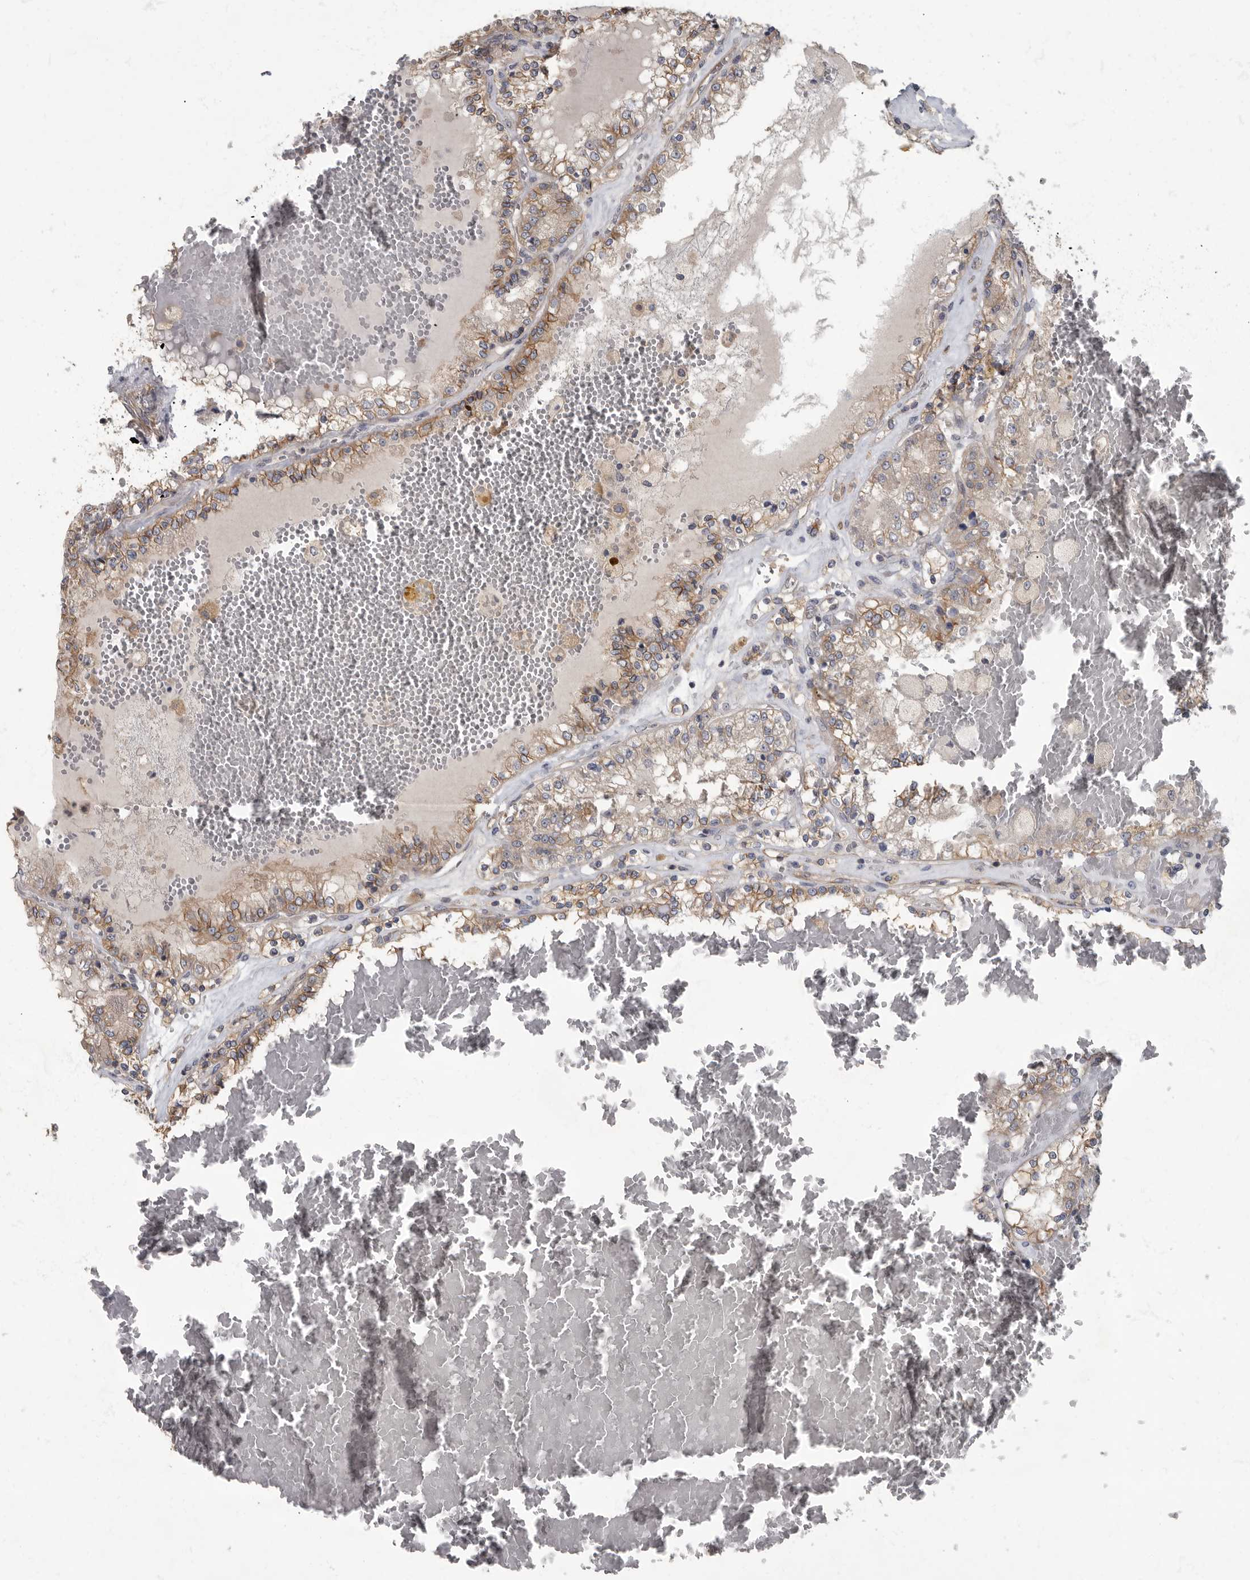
{"staining": {"intensity": "weak", "quantity": "<25%", "location": "cytoplasmic/membranous"}, "tissue": "renal cancer", "cell_type": "Tumor cells", "image_type": "cancer", "snomed": [{"axis": "morphology", "description": "Adenocarcinoma, NOS"}, {"axis": "topography", "description": "Kidney"}], "caption": "Micrograph shows no protein positivity in tumor cells of renal adenocarcinoma tissue.", "gene": "PDK1", "patient": {"sex": "female", "age": 56}}